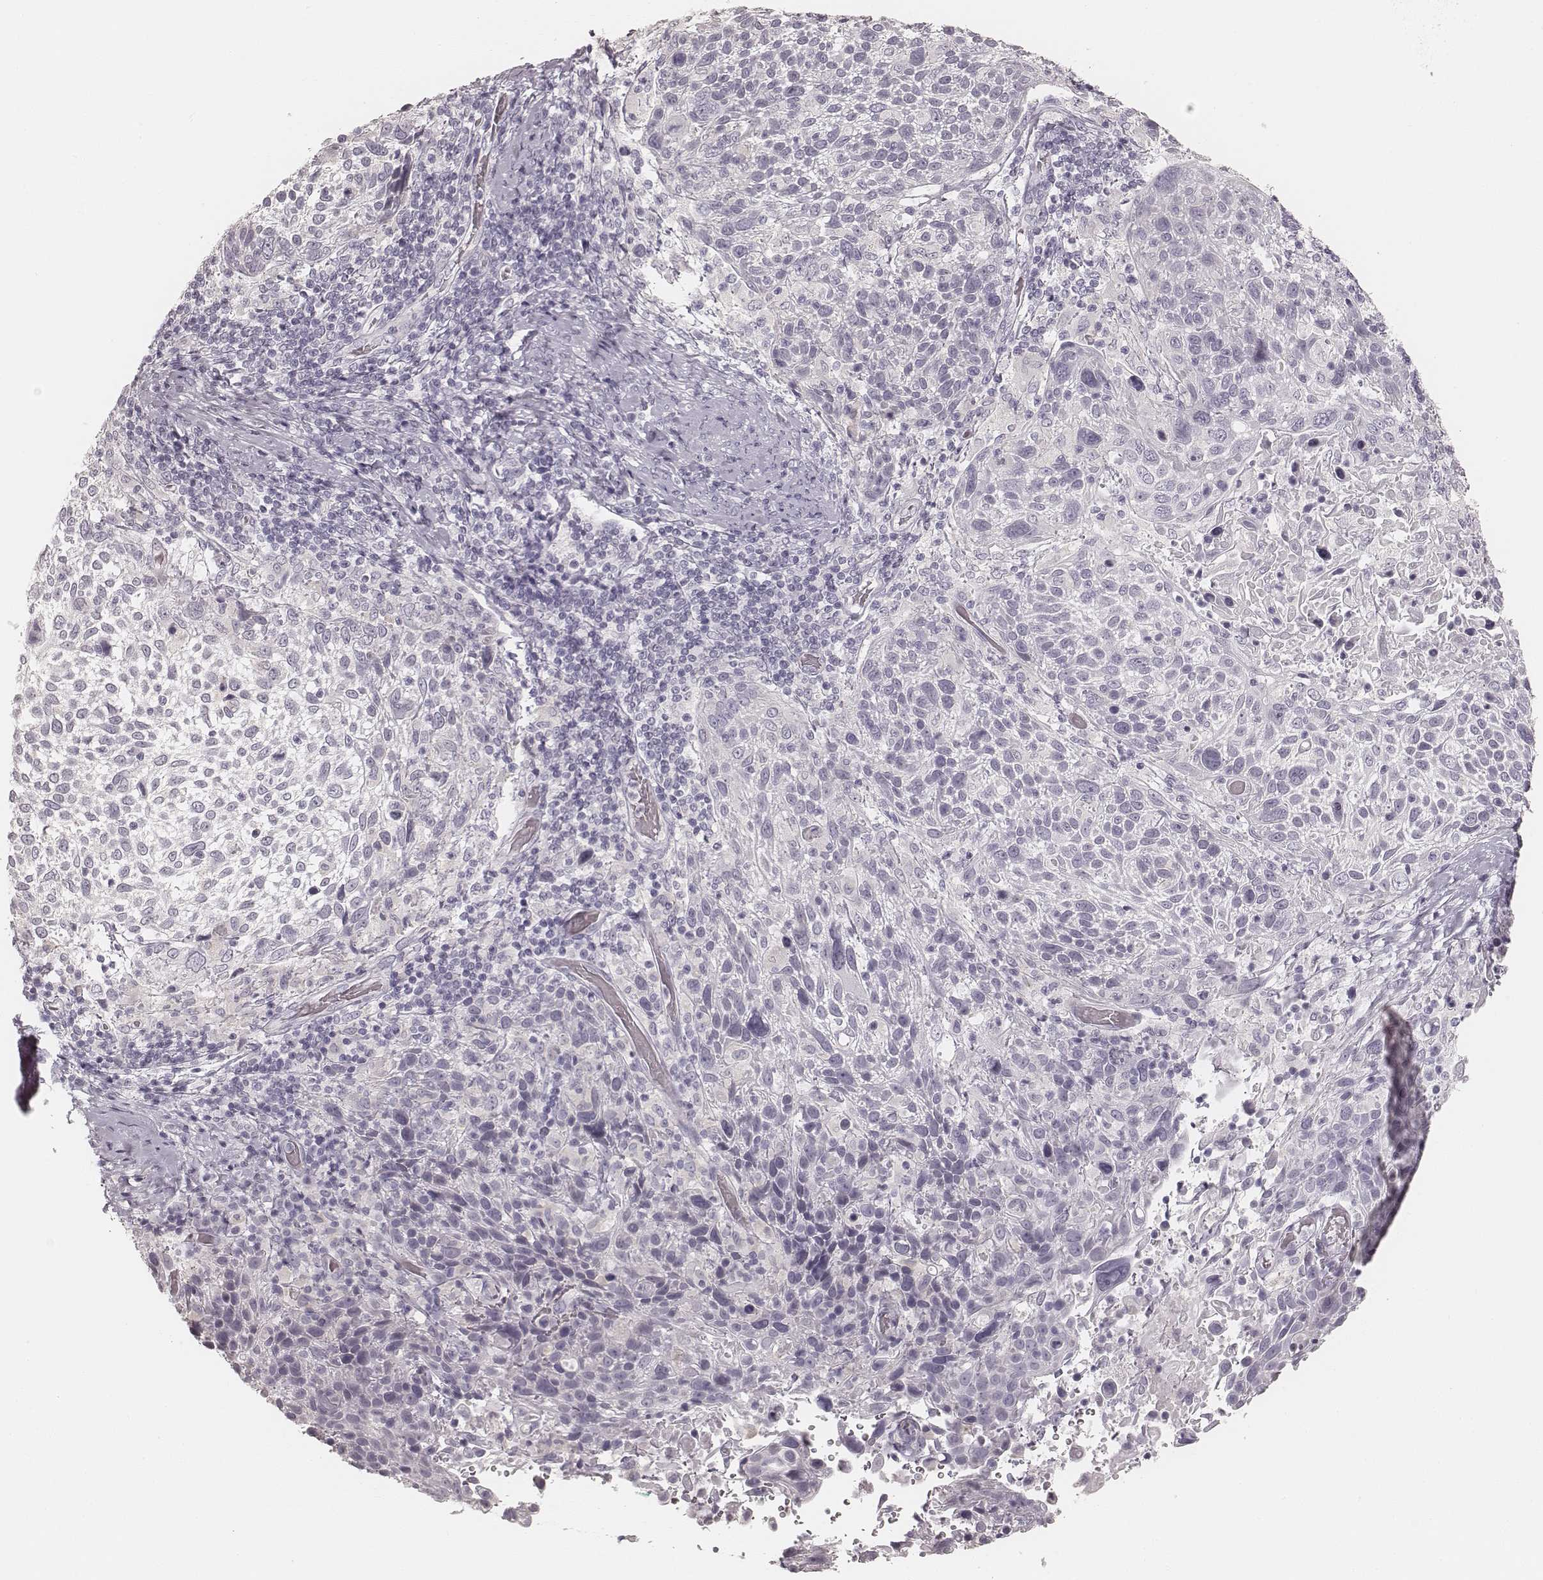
{"staining": {"intensity": "negative", "quantity": "none", "location": "none"}, "tissue": "cervical cancer", "cell_type": "Tumor cells", "image_type": "cancer", "snomed": [{"axis": "morphology", "description": "Squamous cell carcinoma, NOS"}, {"axis": "topography", "description": "Cervix"}], "caption": "Cervical cancer (squamous cell carcinoma) was stained to show a protein in brown. There is no significant positivity in tumor cells.", "gene": "HNF4G", "patient": {"sex": "female", "age": 61}}